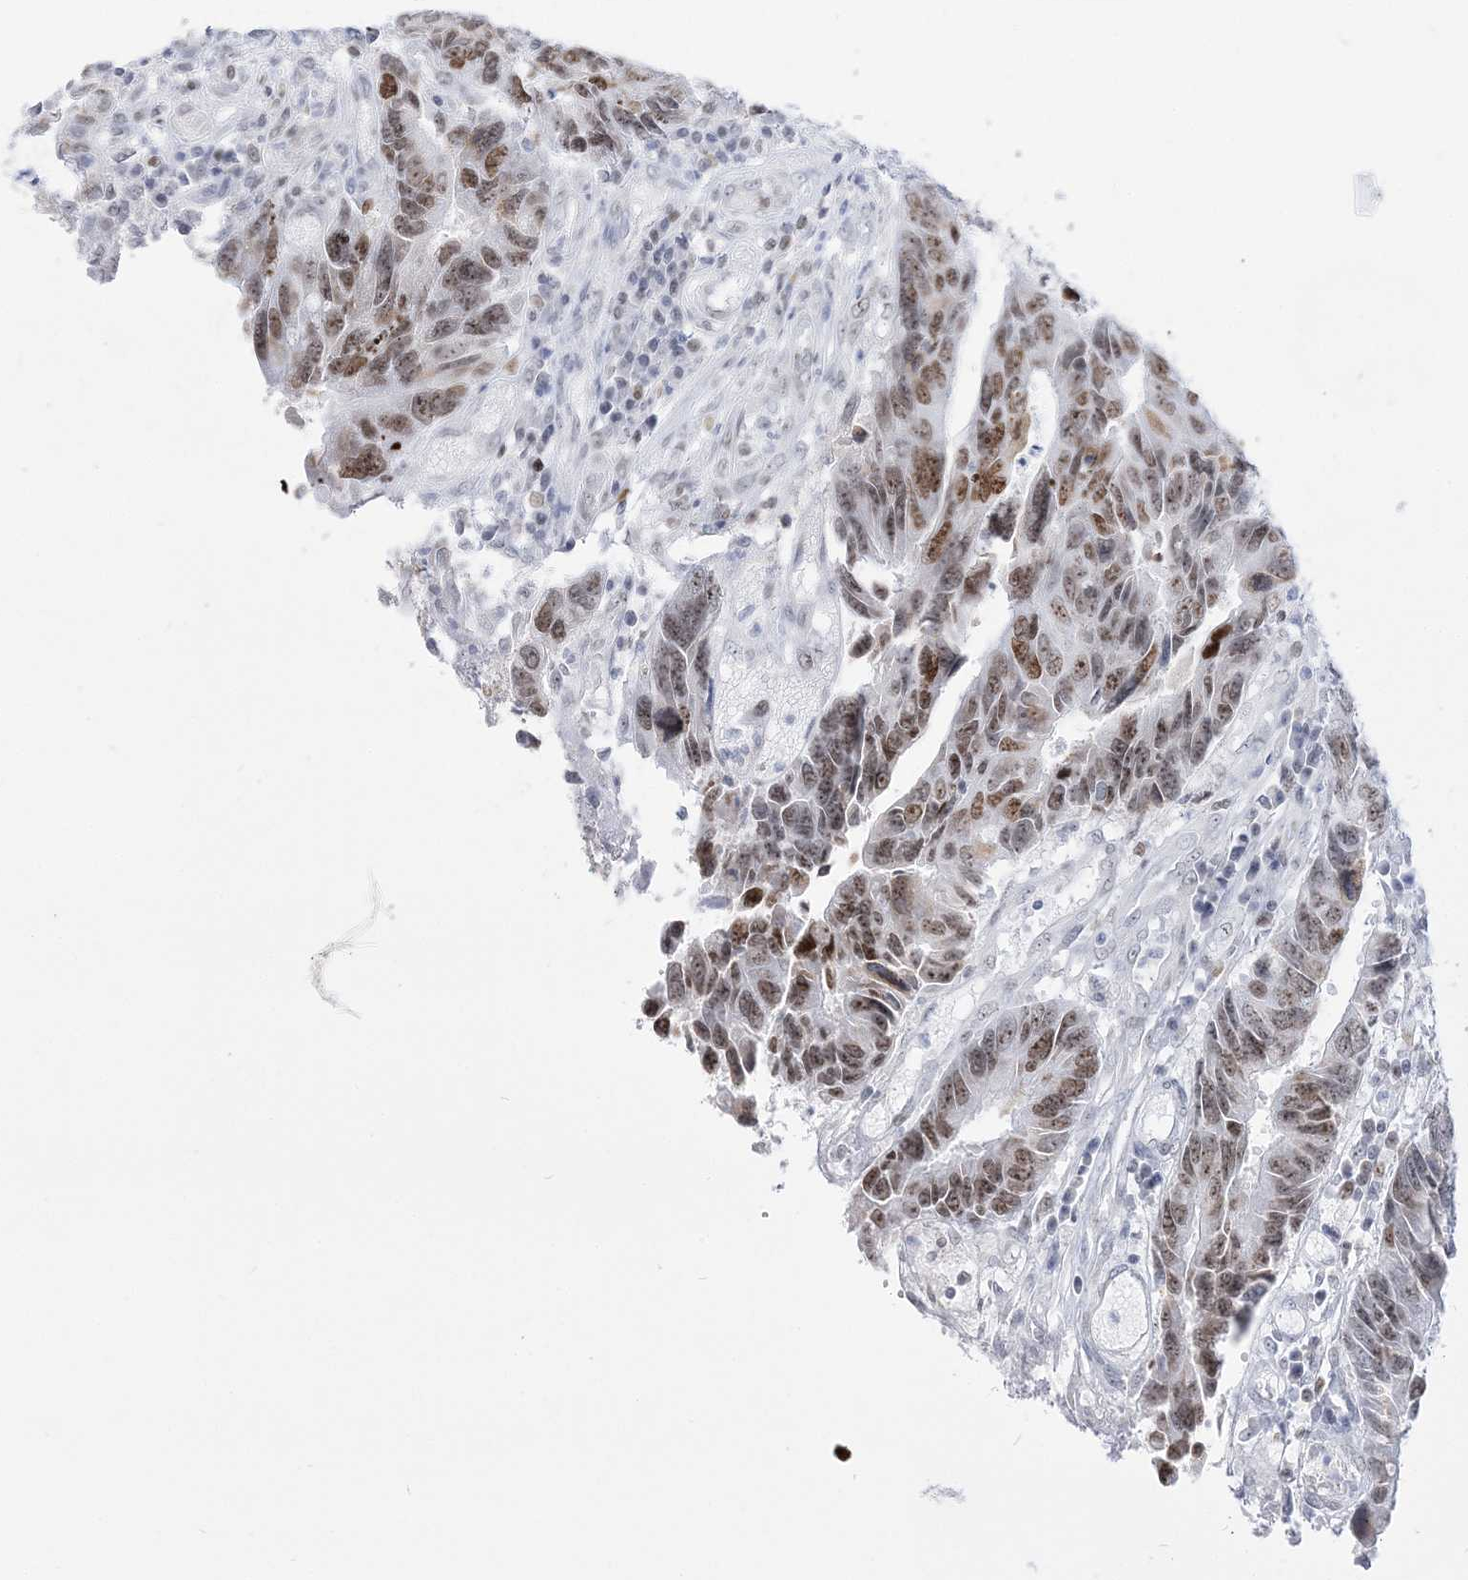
{"staining": {"intensity": "moderate", "quantity": ">75%", "location": "nuclear"}, "tissue": "colorectal cancer", "cell_type": "Tumor cells", "image_type": "cancer", "snomed": [{"axis": "morphology", "description": "Adenocarcinoma, NOS"}, {"axis": "topography", "description": "Rectum"}], "caption": "Tumor cells demonstrate medium levels of moderate nuclear expression in approximately >75% of cells in human colorectal cancer.", "gene": "DDX21", "patient": {"sex": "male", "age": 84}}